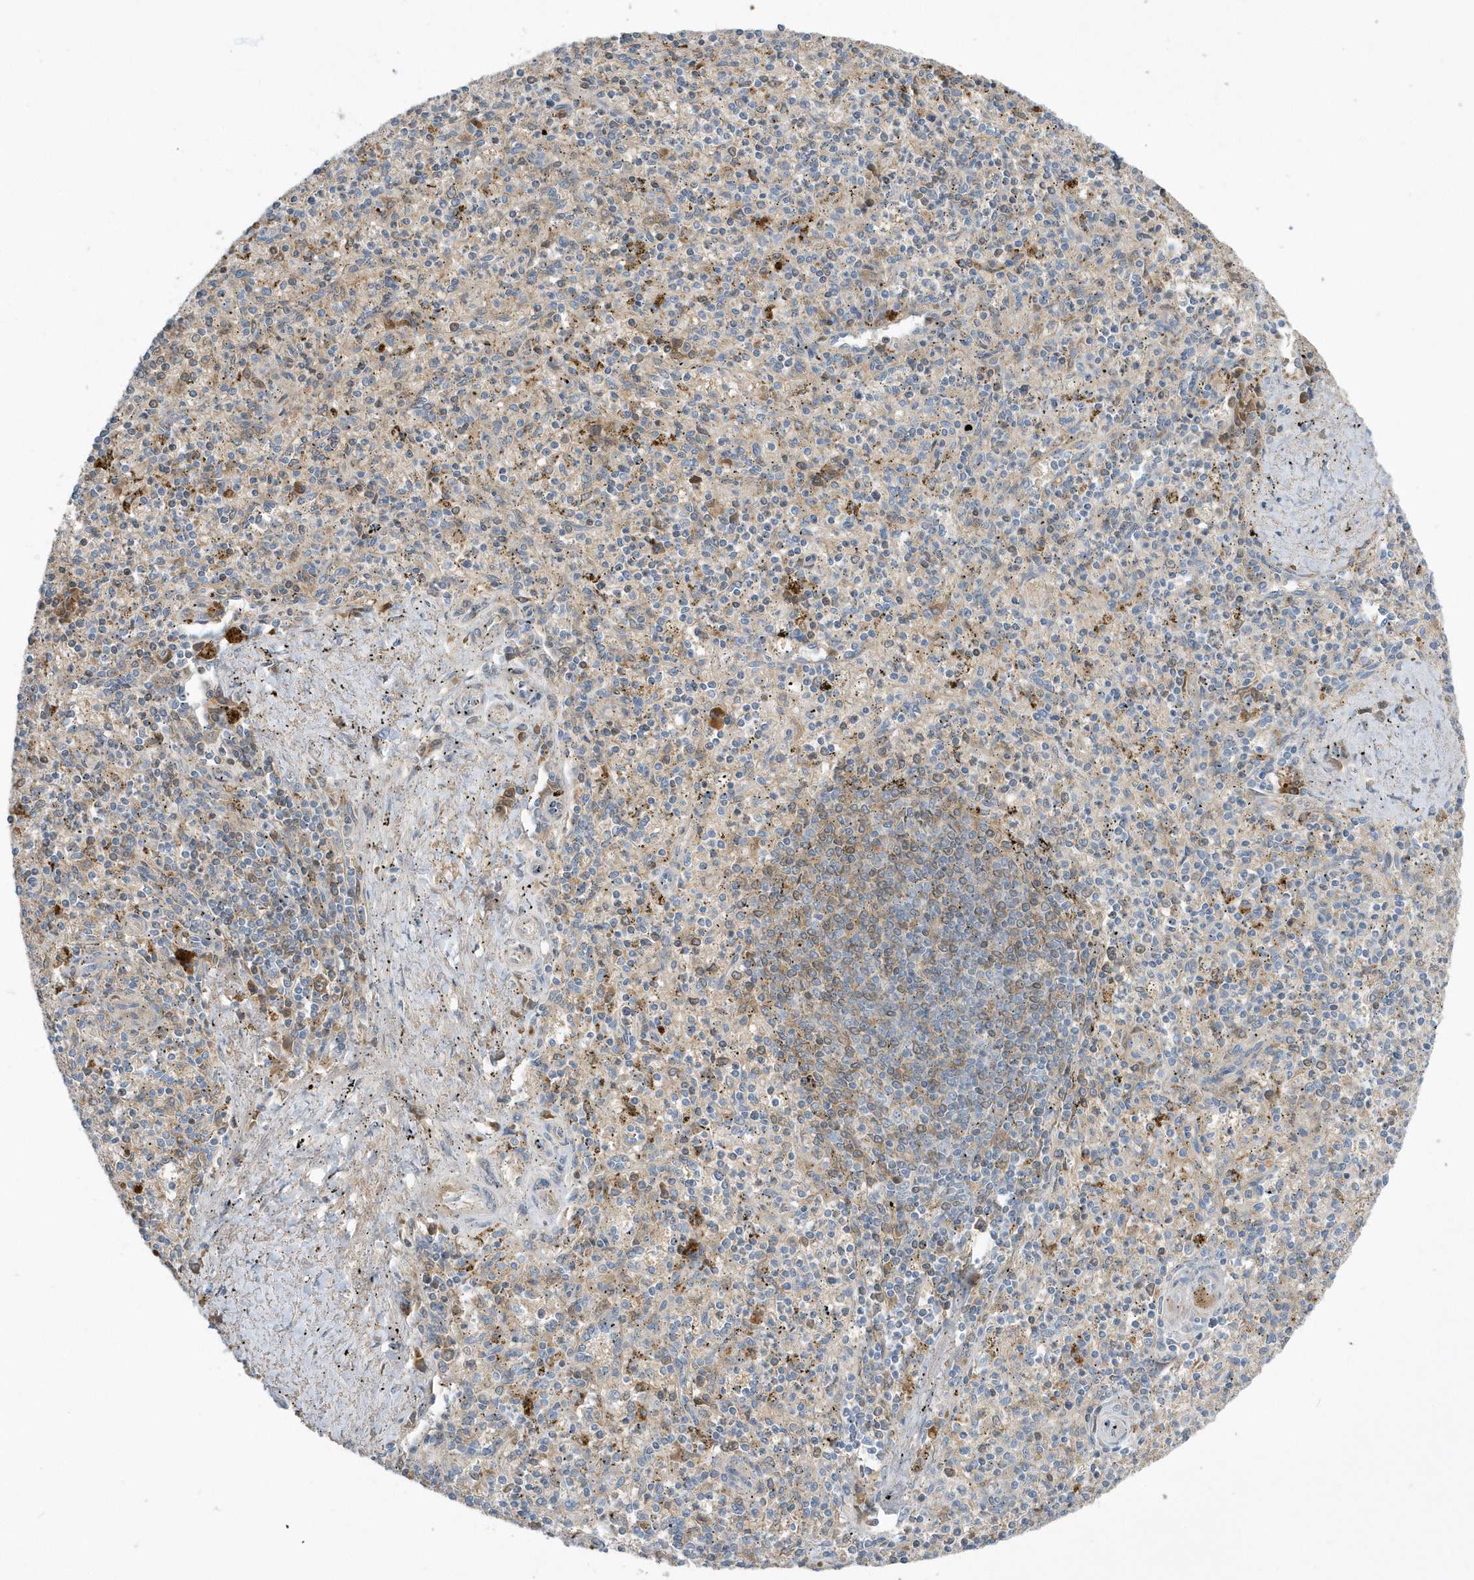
{"staining": {"intensity": "negative", "quantity": "none", "location": "none"}, "tissue": "spleen", "cell_type": "Cells in red pulp", "image_type": "normal", "snomed": [{"axis": "morphology", "description": "Normal tissue, NOS"}, {"axis": "topography", "description": "Spleen"}], "caption": "IHC of unremarkable spleen reveals no staining in cells in red pulp.", "gene": "USP53", "patient": {"sex": "male", "age": 72}}